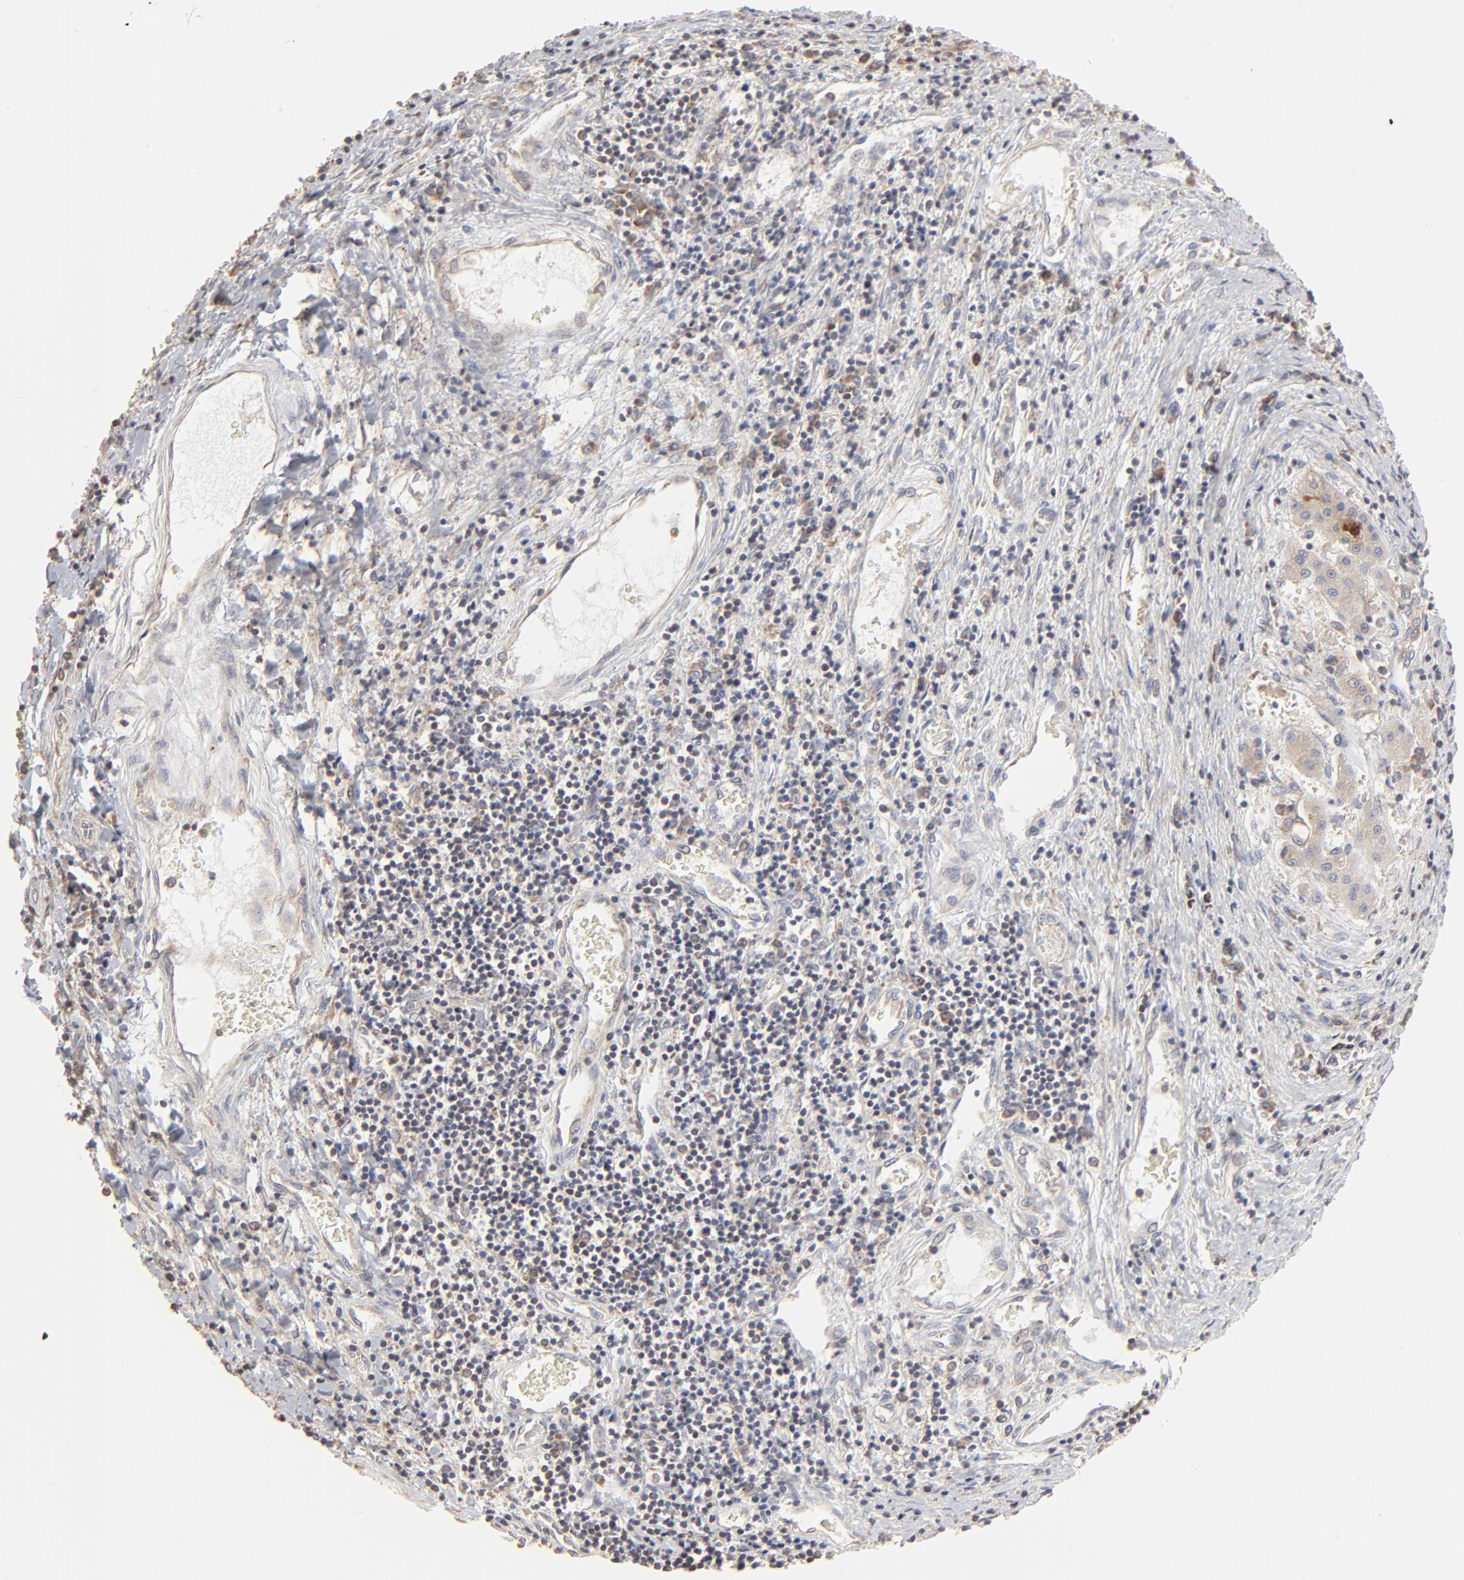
{"staining": {"intensity": "weak", "quantity": "<25%", "location": "cytoplasmic/membranous"}, "tissue": "liver cancer", "cell_type": "Tumor cells", "image_type": "cancer", "snomed": [{"axis": "morphology", "description": "Carcinoma, Hepatocellular, NOS"}, {"axis": "topography", "description": "Liver"}], "caption": "This histopathology image is of liver hepatocellular carcinoma stained with immunohistochemistry (IHC) to label a protein in brown with the nuclei are counter-stained blue. There is no expression in tumor cells.", "gene": "RNF213", "patient": {"sex": "male", "age": 24}}